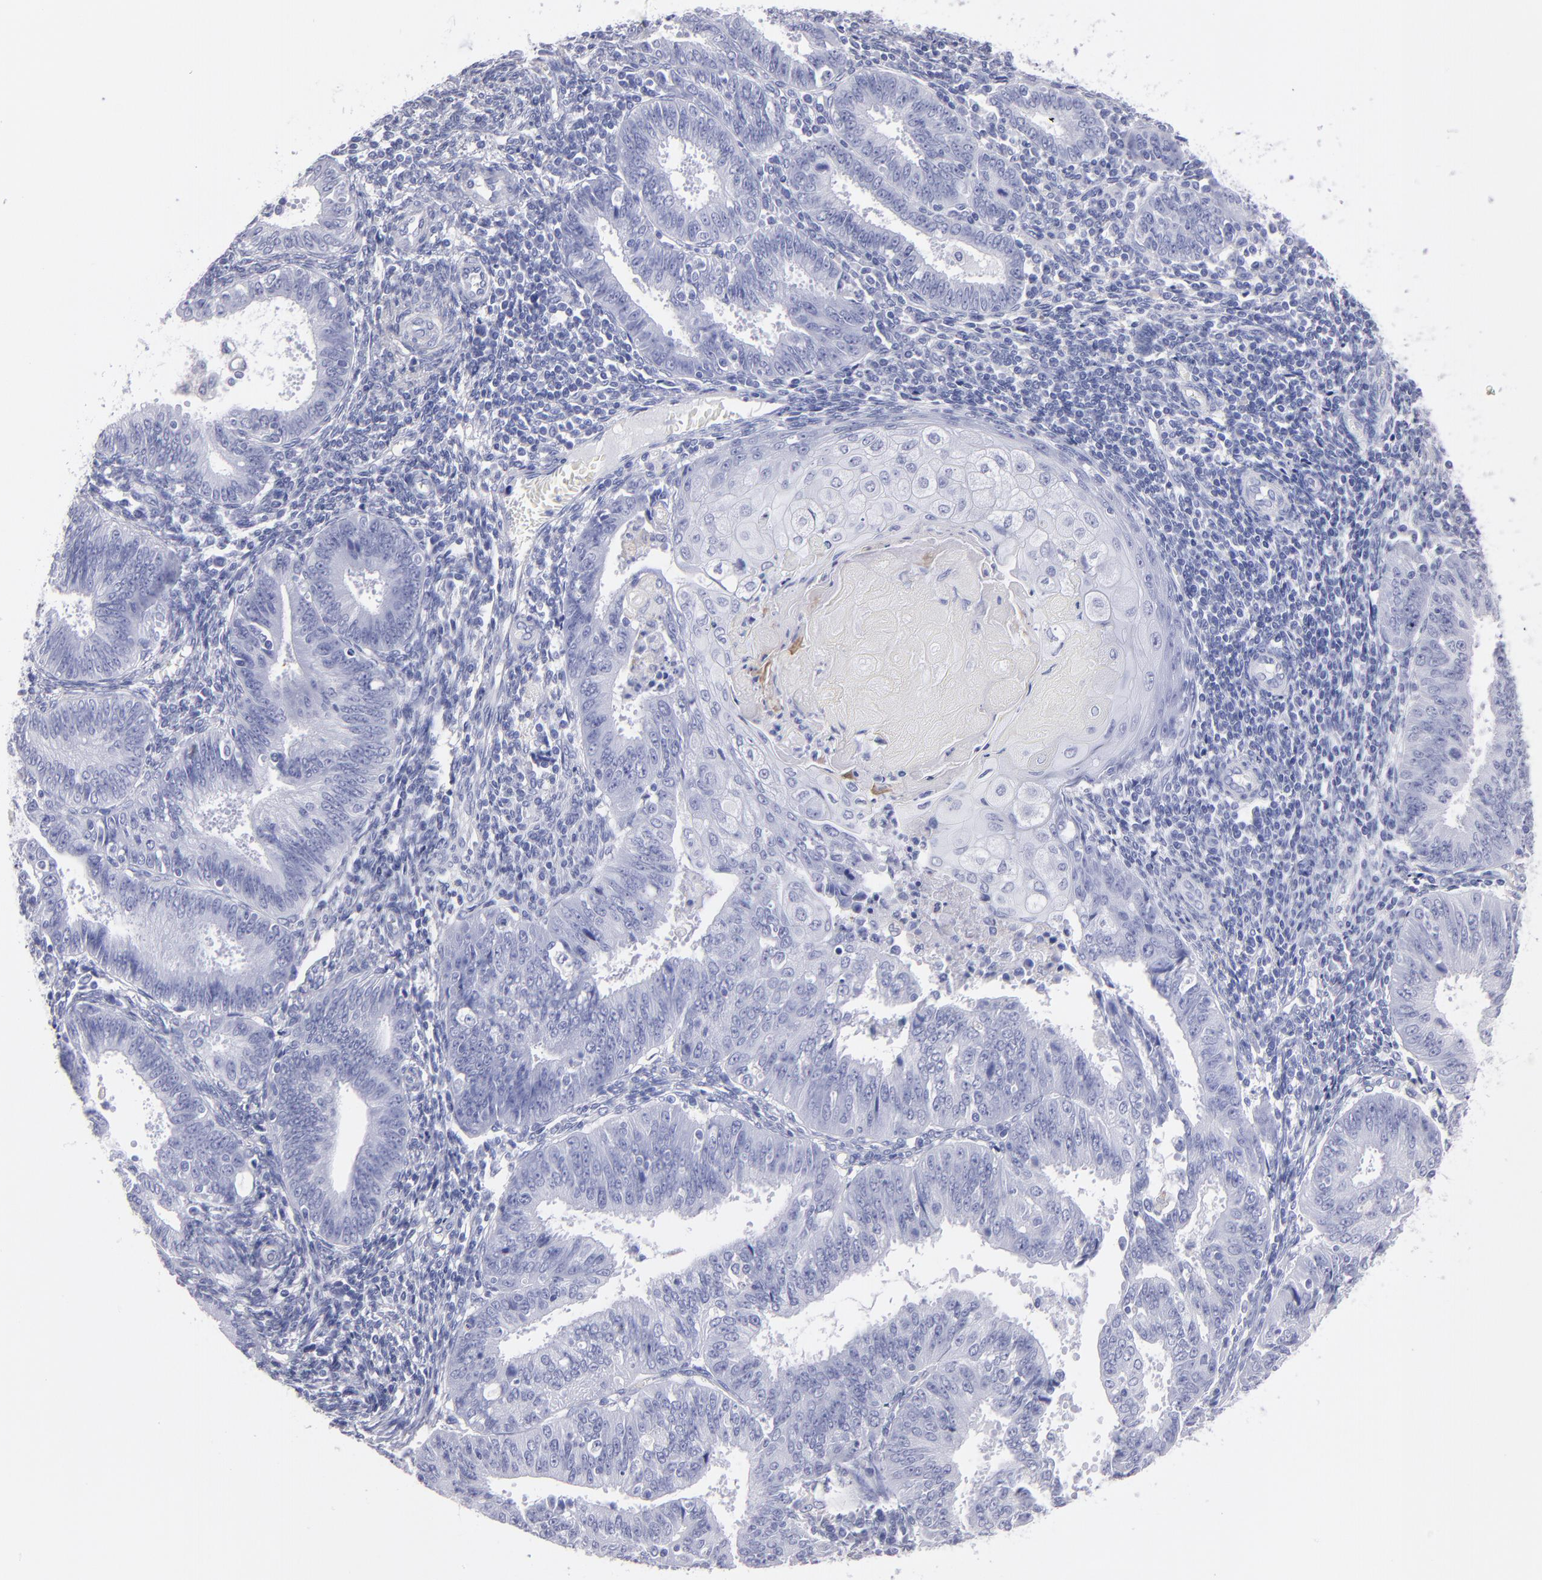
{"staining": {"intensity": "negative", "quantity": "none", "location": "none"}, "tissue": "endometrial cancer", "cell_type": "Tumor cells", "image_type": "cancer", "snomed": [{"axis": "morphology", "description": "Adenocarcinoma, NOS"}, {"axis": "topography", "description": "Endometrium"}], "caption": "Immunohistochemistry (IHC) photomicrograph of neoplastic tissue: human endometrial cancer stained with DAB (3,3'-diaminobenzidine) exhibits no significant protein positivity in tumor cells.", "gene": "MB", "patient": {"sex": "female", "age": 42}}